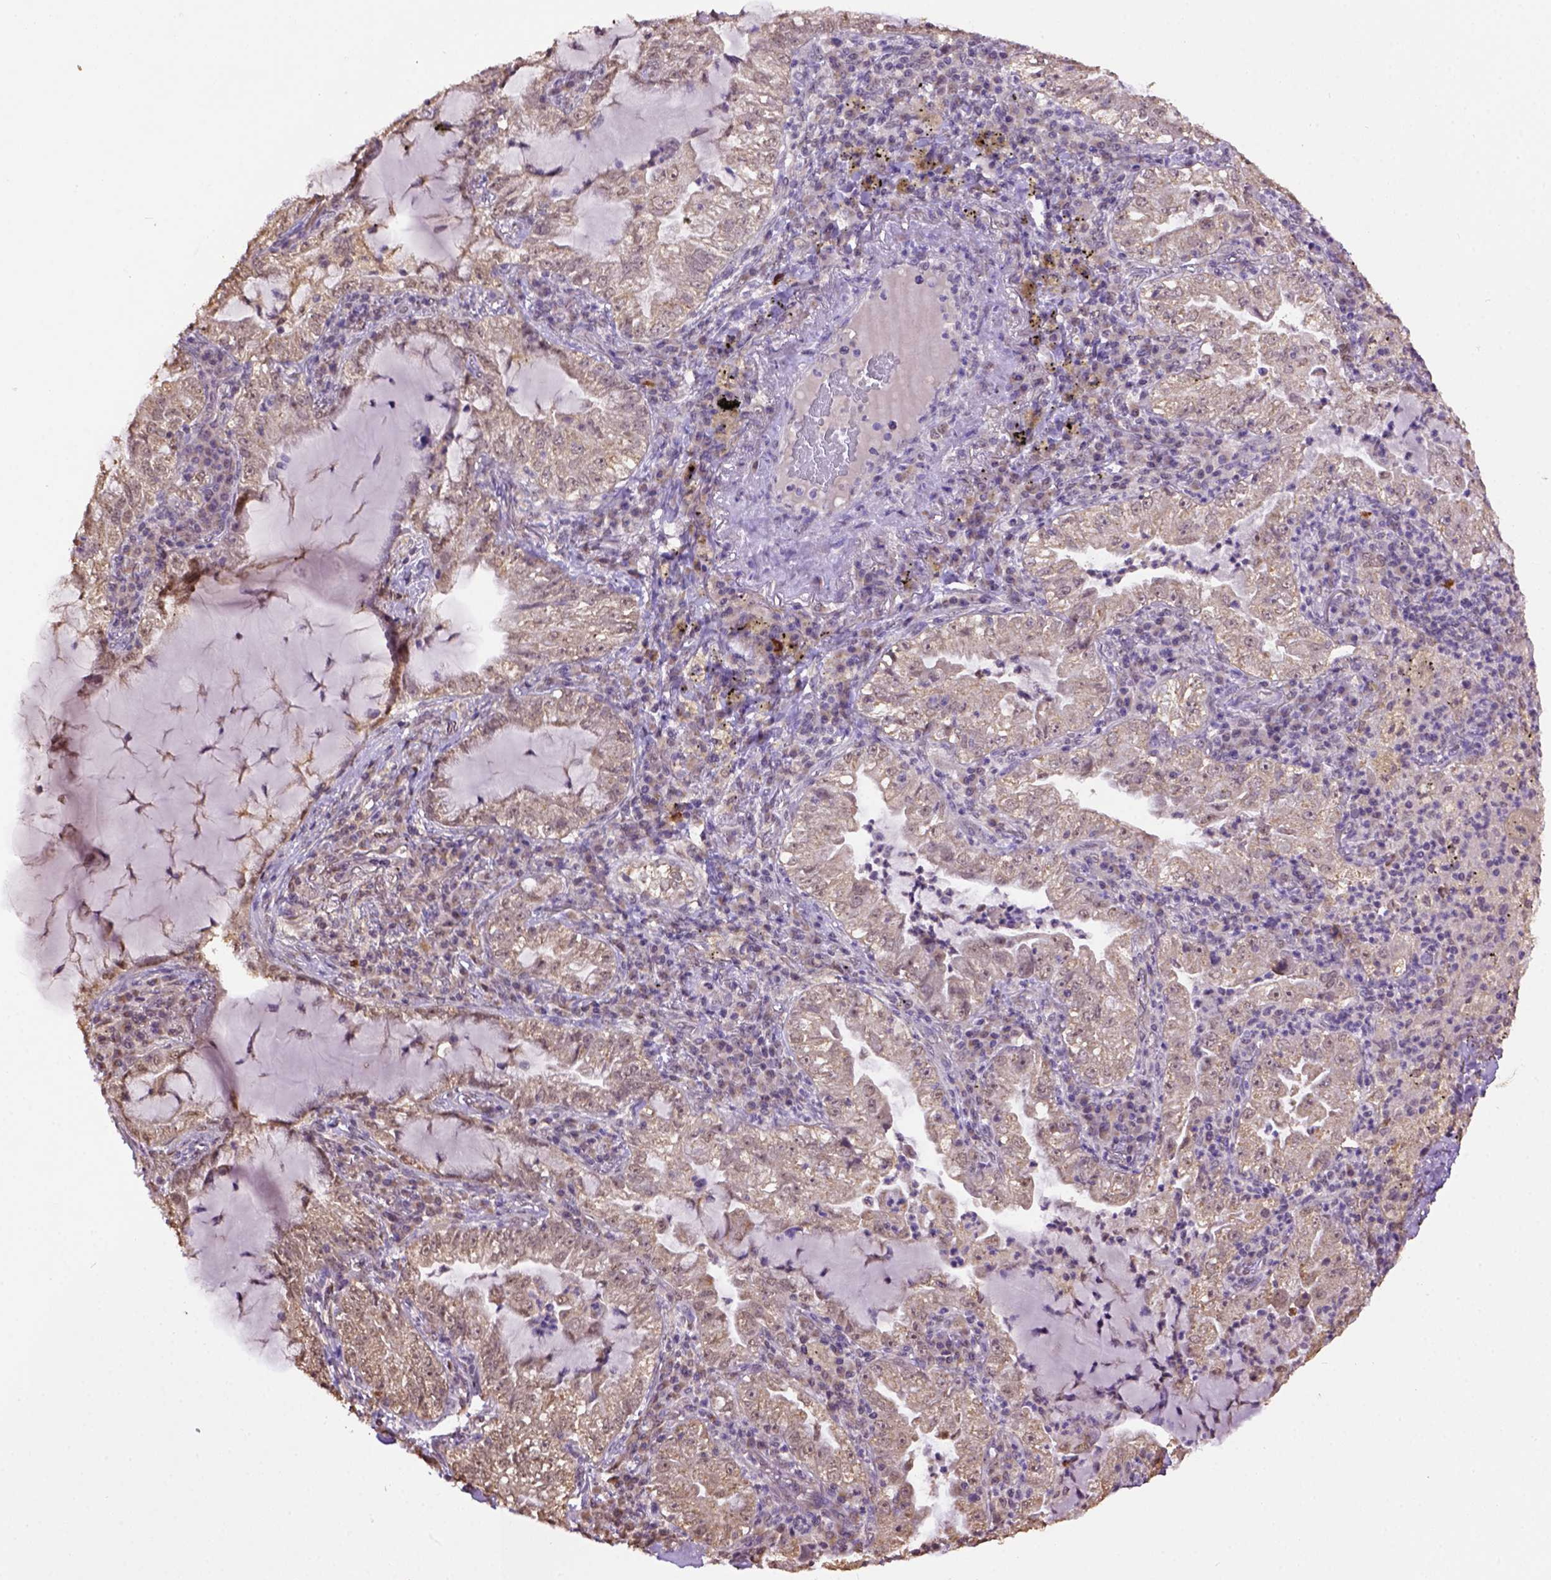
{"staining": {"intensity": "weak", "quantity": "25%-75%", "location": "cytoplasmic/membranous"}, "tissue": "lung cancer", "cell_type": "Tumor cells", "image_type": "cancer", "snomed": [{"axis": "morphology", "description": "Adenocarcinoma, NOS"}, {"axis": "topography", "description": "Lung"}], "caption": "IHC of human lung cancer displays low levels of weak cytoplasmic/membranous staining in about 25%-75% of tumor cells.", "gene": "WDR17", "patient": {"sex": "female", "age": 73}}